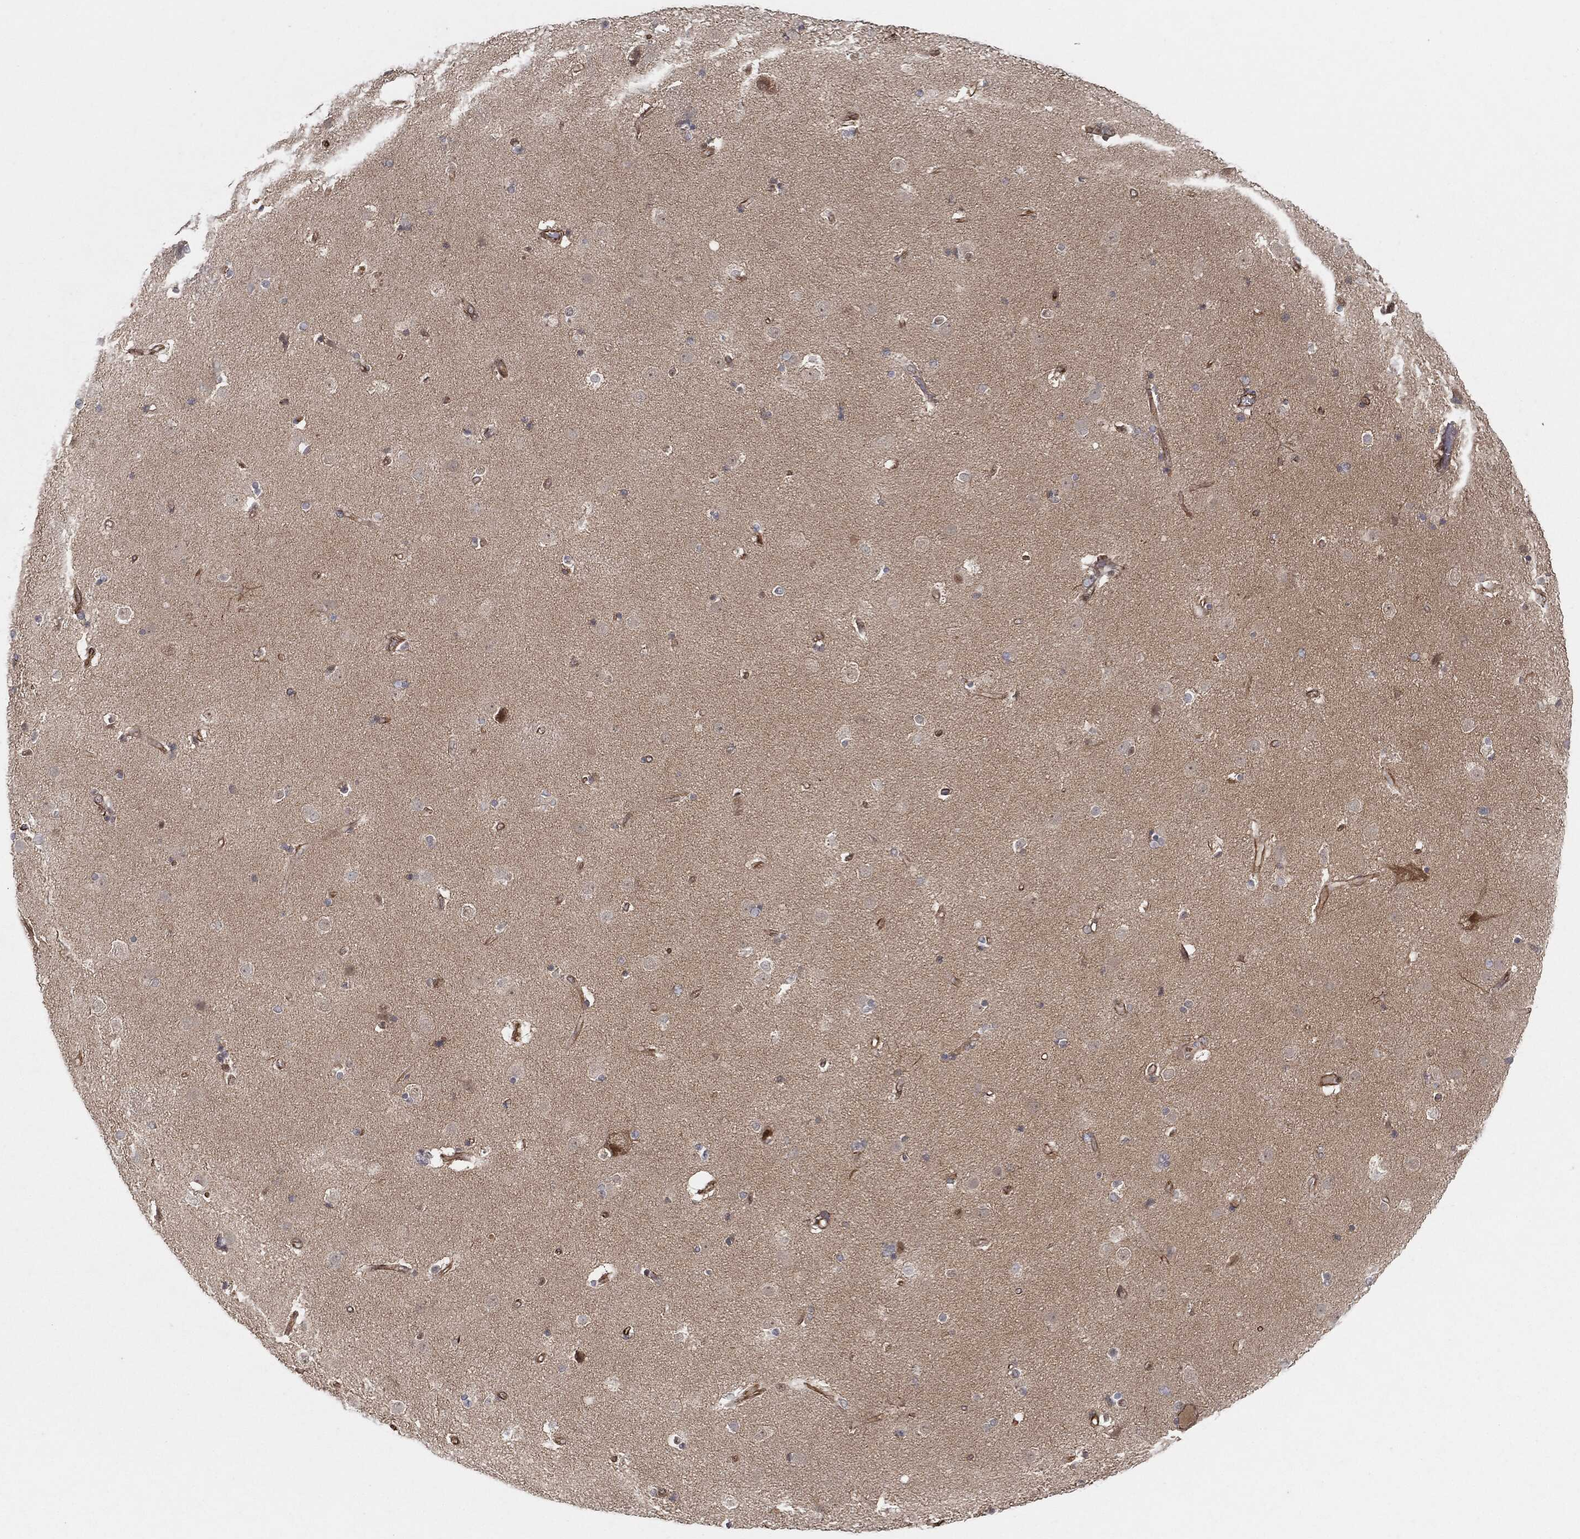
{"staining": {"intensity": "negative", "quantity": "none", "location": "none"}, "tissue": "caudate", "cell_type": "Glial cells", "image_type": "normal", "snomed": [{"axis": "morphology", "description": "Normal tissue, NOS"}, {"axis": "topography", "description": "Lateral ventricle wall"}], "caption": "Glial cells are negative for brown protein staining in benign caudate. Brightfield microscopy of immunohistochemistry stained with DAB (brown) and hematoxylin (blue), captured at high magnification.", "gene": "TP53RK", "patient": {"sex": "female", "age": 71}}